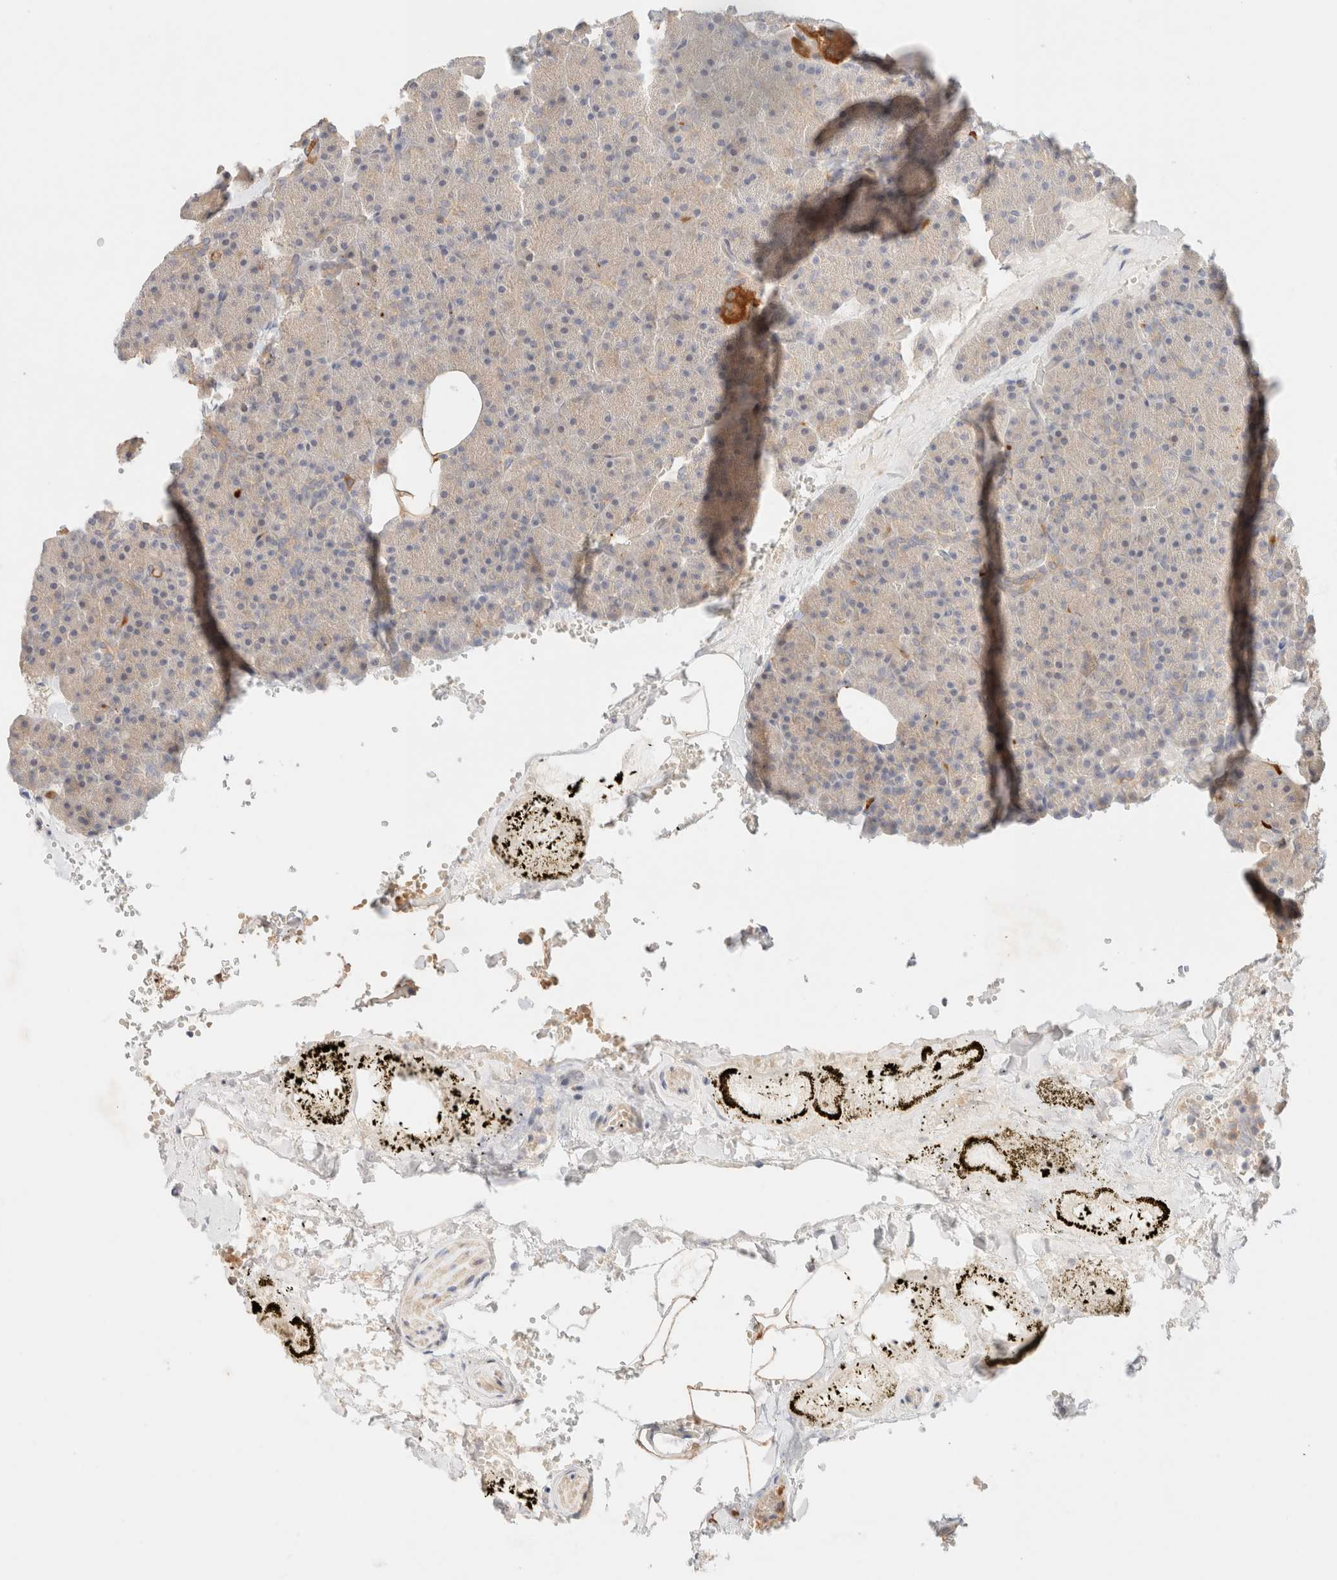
{"staining": {"intensity": "weak", "quantity": "25%-75%", "location": "cytoplasmic/membranous"}, "tissue": "pancreas", "cell_type": "Exocrine glandular cells", "image_type": "normal", "snomed": [{"axis": "morphology", "description": "Normal tissue, NOS"}, {"axis": "morphology", "description": "Carcinoid, malignant, NOS"}, {"axis": "topography", "description": "Pancreas"}], "caption": "A high-resolution micrograph shows immunohistochemistry (IHC) staining of normal pancreas, which demonstrates weak cytoplasmic/membranous positivity in approximately 25%-75% of exocrine glandular cells.", "gene": "SGSM2", "patient": {"sex": "female", "age": 35}}